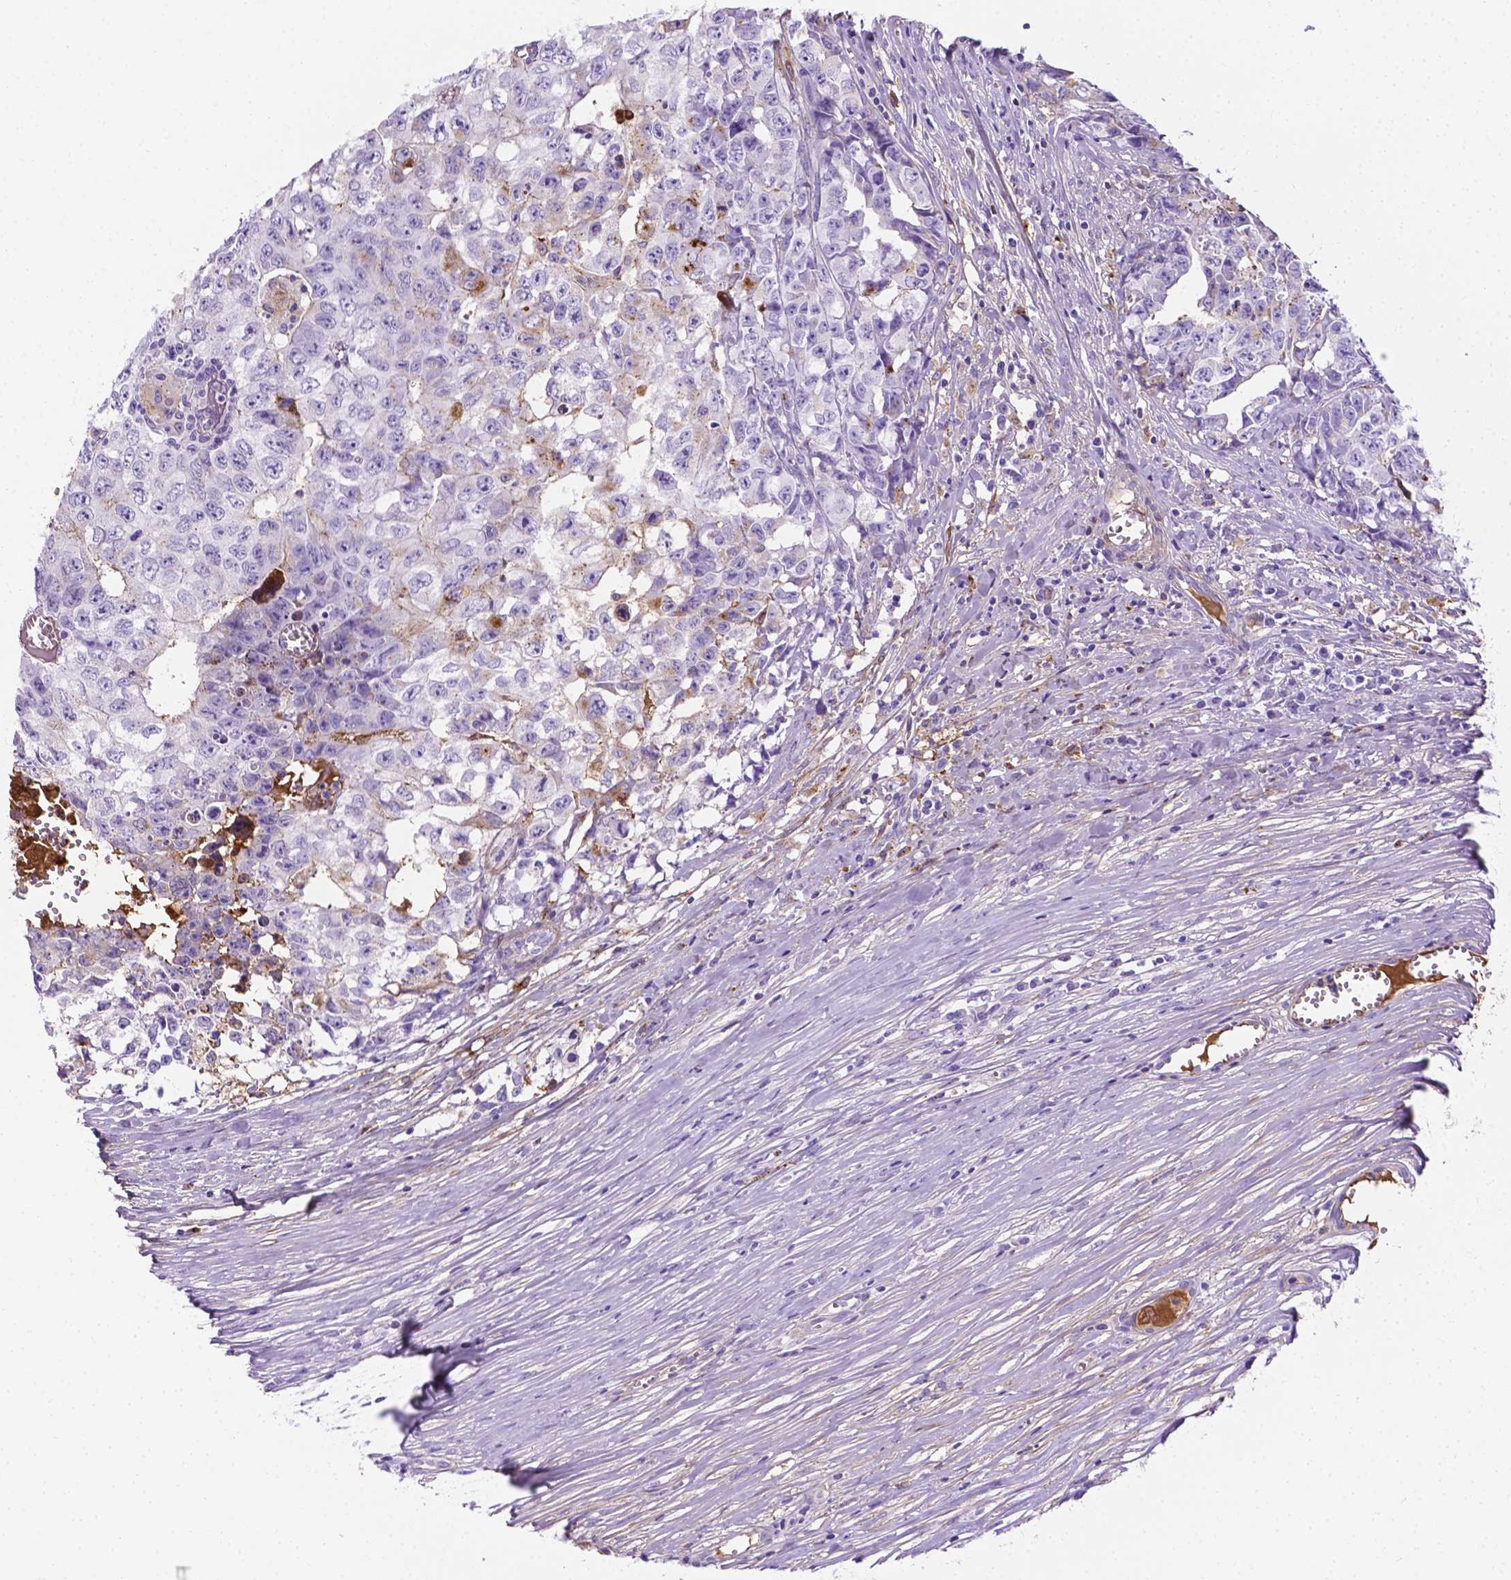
{"staining": {"intensity": "negative", "quantity": "none", "location": "none"}, "tissue": "testis cancer", "cell_type": "Tumor cells", "image_type": "cancer", "snomed": [{"axis": "morphology", "description": "Carcinoma, Embryonal, NOS"}, {"axis": "morphology", "description": "Teratoma, malignant, NOS"}, {"axis": "topography", "description": "Testis"}], "caption": "High power microscopy image of an IHC micrograph of testis cancer, revealing no significant staining in tumor cells.", "gene": "APOE", "patient": {"sex": "male", "age": 24}}